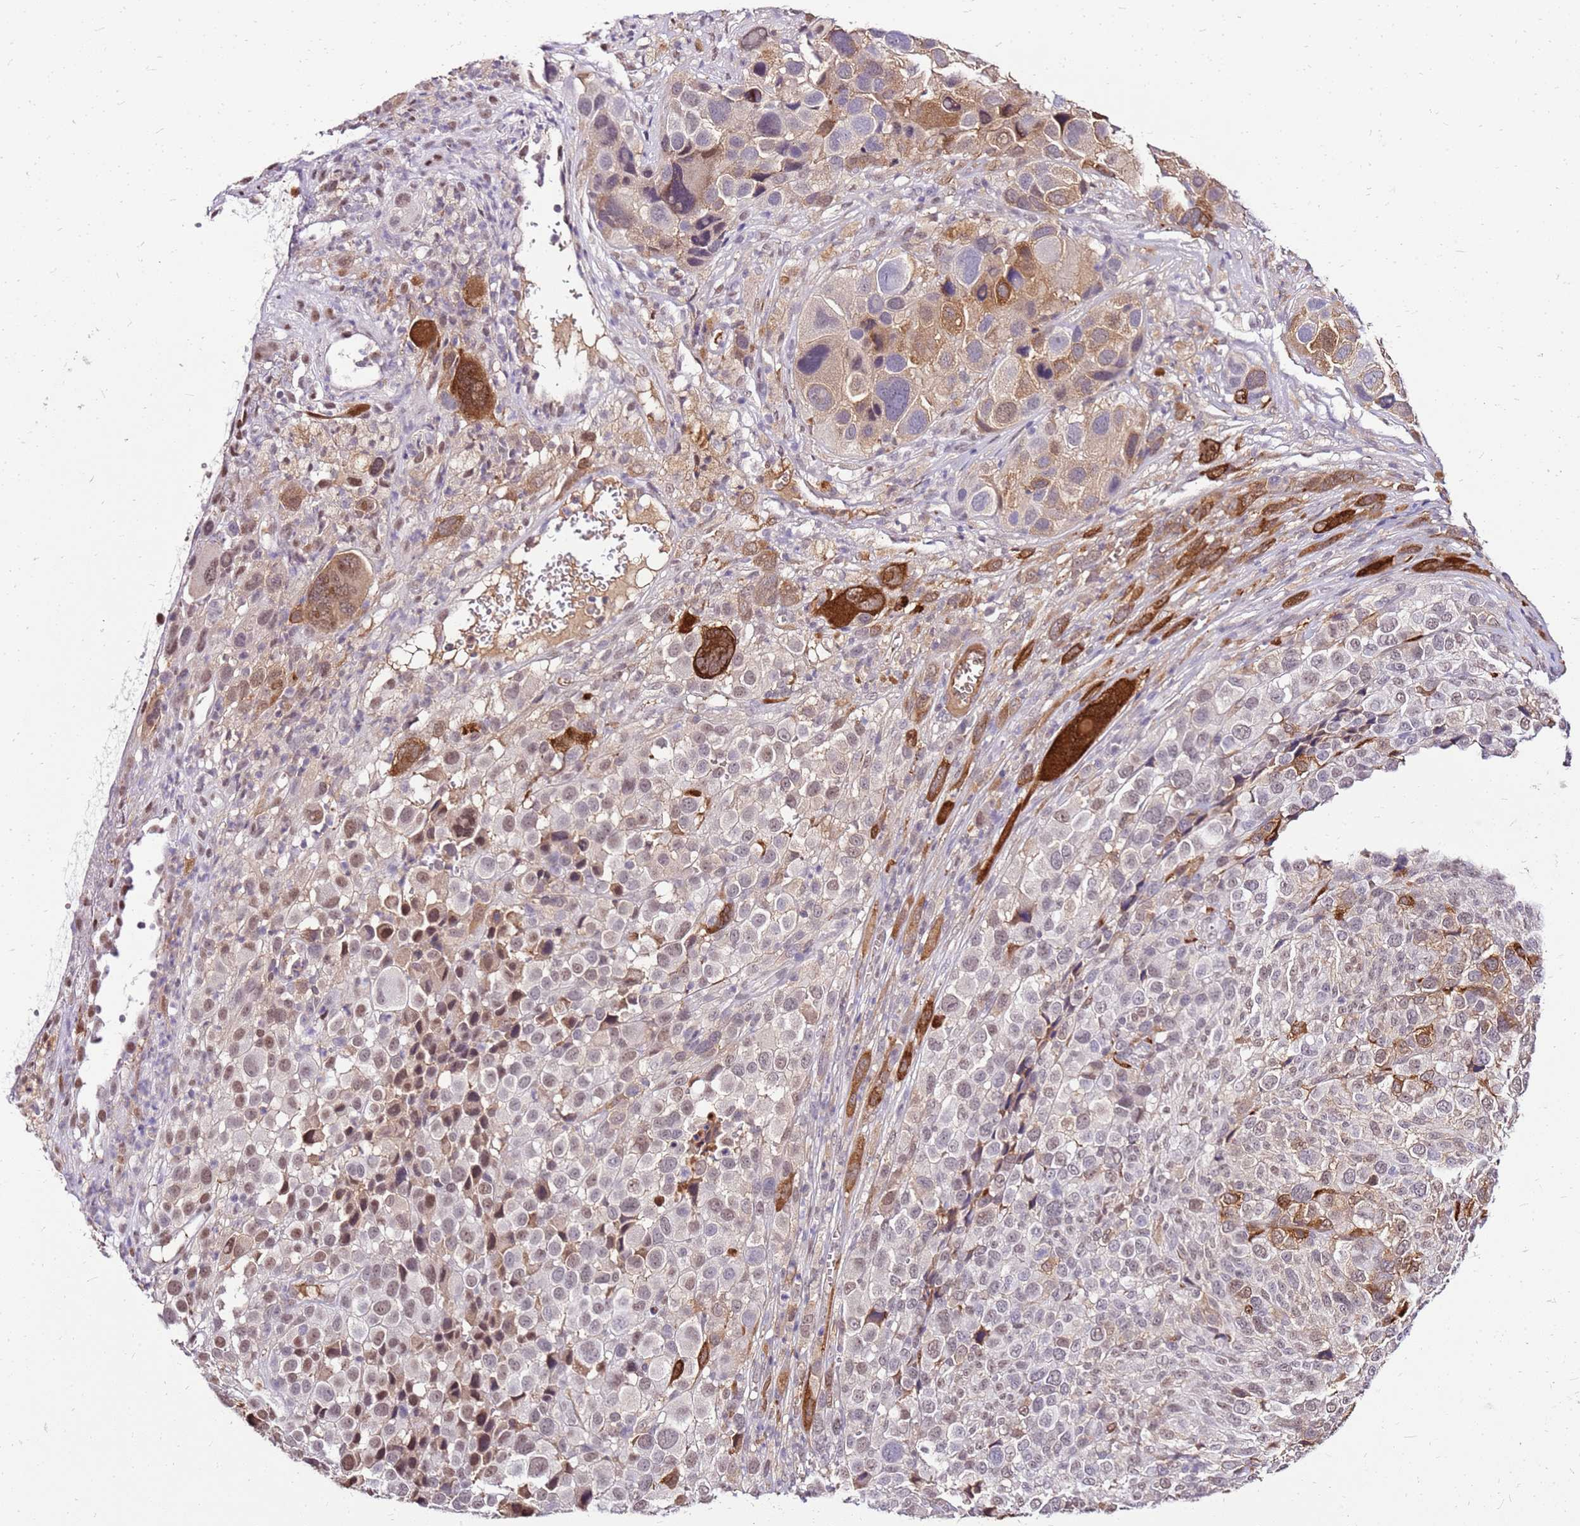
{"staining": {"intensity": "strong", "quantity": "<25%", "location": "cytoplasmic/membranous,nuclear"}, "tissue": "melanoma", "cell_type": "Tumor cells", "image_type": "cancer", "snomed": [{"axis": "morphology", "description": "Malignant melanoma, NOS"}, {"axis": "topography", "description": "Skin of trunk"}], "caption": "This image displays immunohistochemistry (IHC) staining of human malignant melanoma, with medium strong cytoplasmic/membranous and nuclear positivity in about <25% of tumor cells.", "gene": "ALDH1A3", "patient": {"sex": "male", "age": 71}}